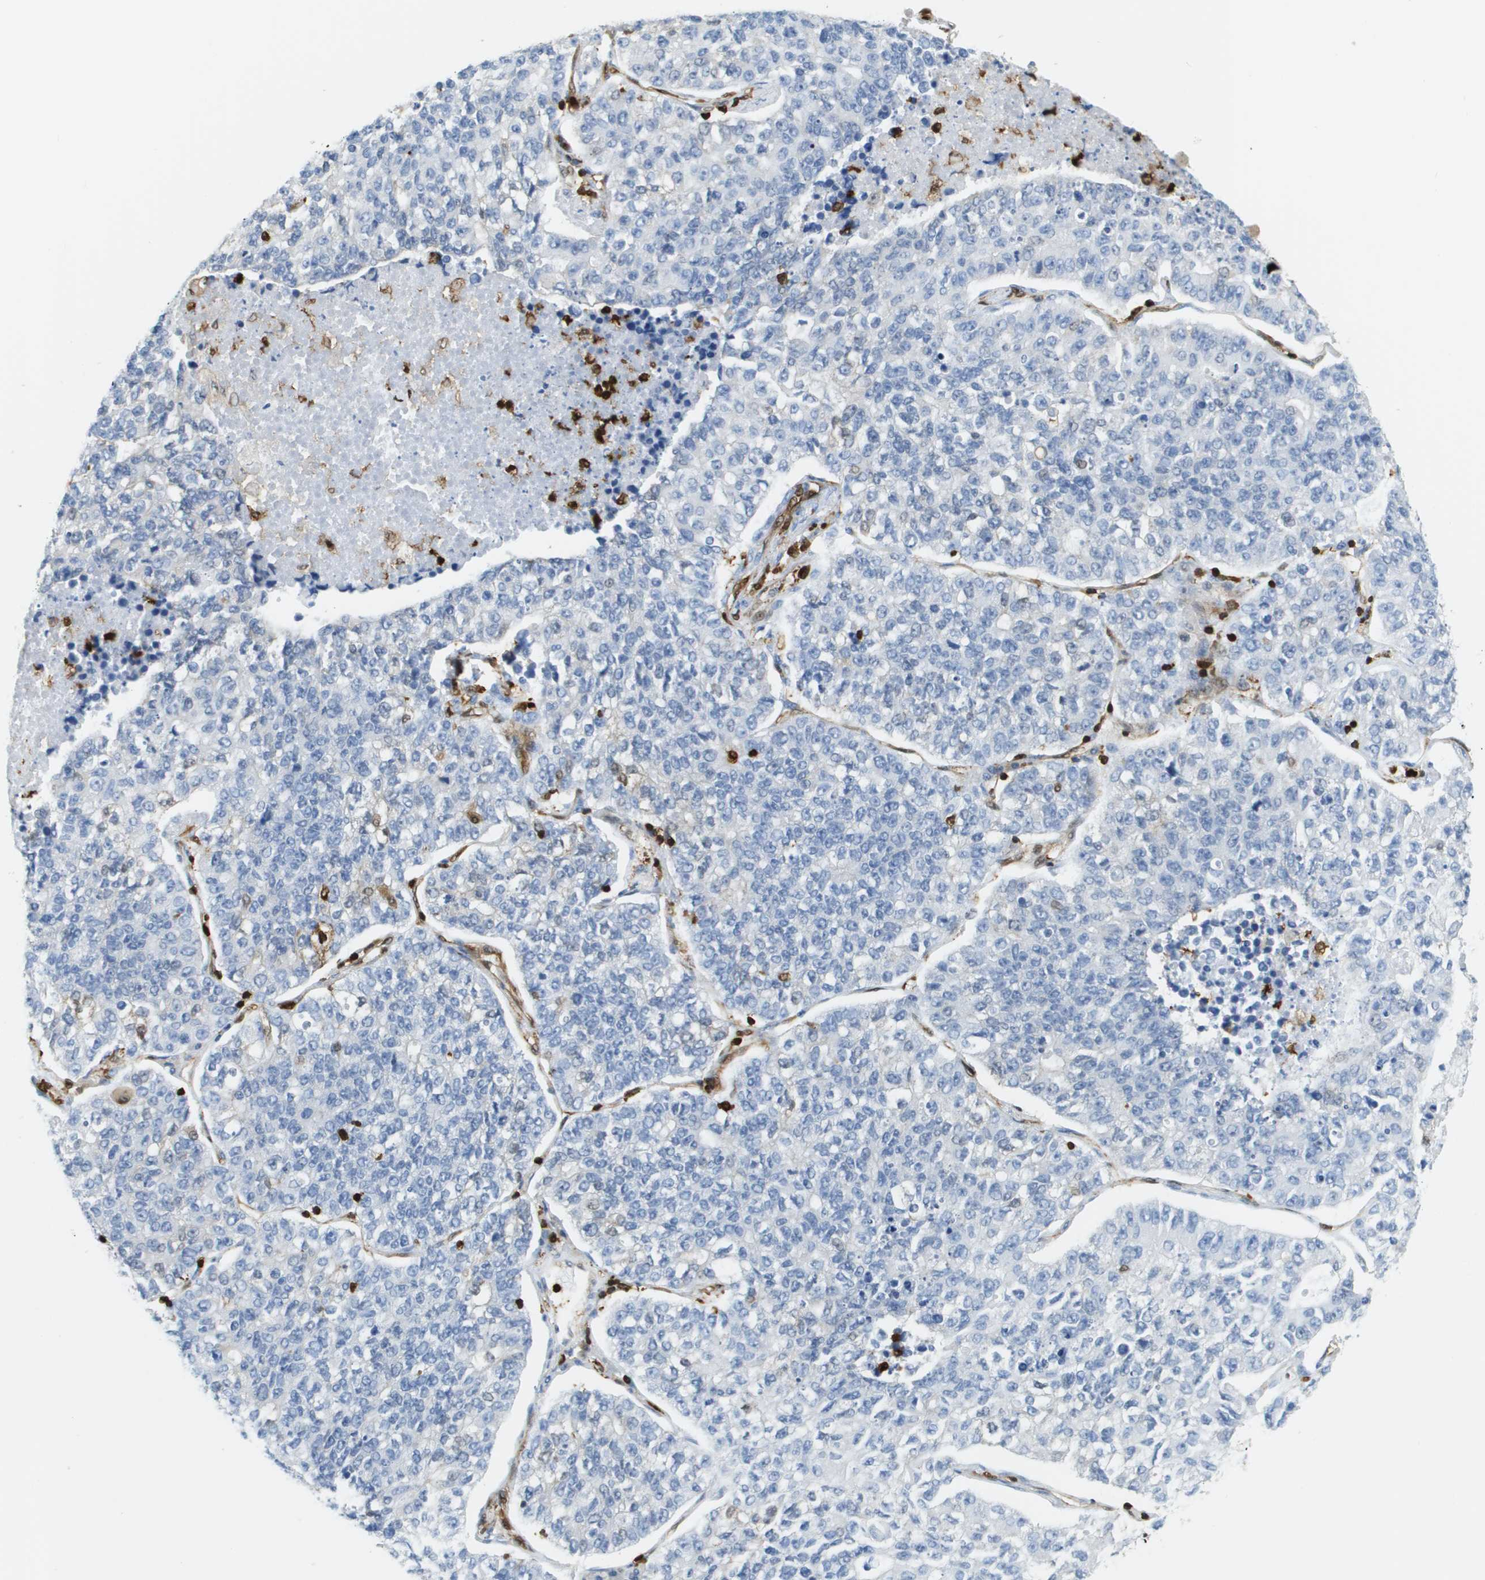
{"staining": {"intensity": "negative", "quantity": "none", "location": "none"}, "tissue": "lung cancer", "cell_type": "Tumor cells", "image_type": "cancer", "snomed": [{"axis": "morphology", "description": "Adenocarcinoma, NOS"}, {"axis": "topography", "description": "Lung"}], "caption": "Lung cancer was stained to show a protein in brown. There is no significant positivity in tumor cells.", "gene": "DOCK5", "patient": {"sex": "male", "age": 49}}